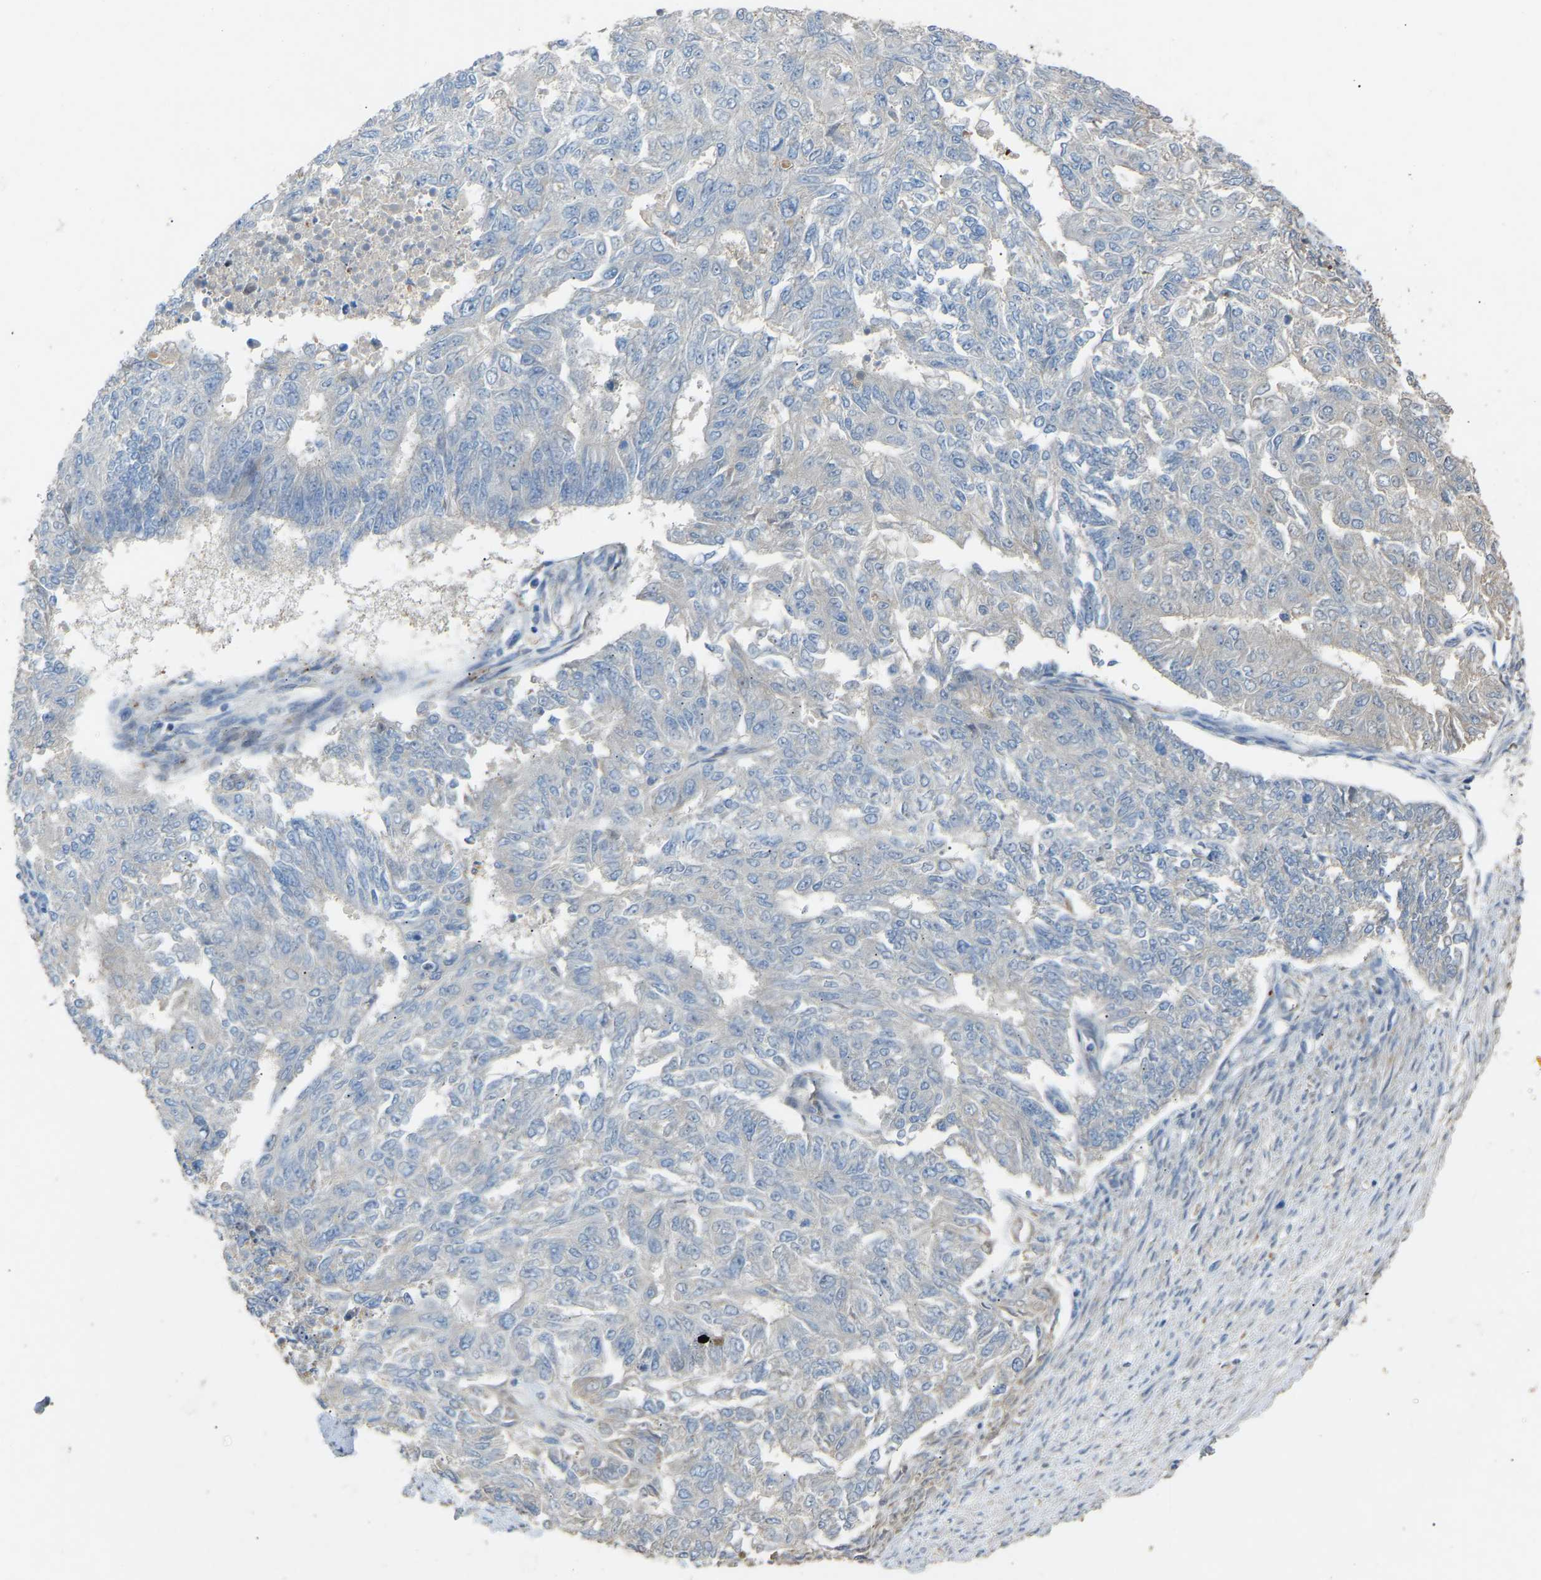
{"staining": {"intensity": "negative", "quantity": "none", "location": "none"}, "tissue": "endometrial cancer", "cell_type": "Tumor cells", "image_type": "cancer", "snomed": [{"axis": "morphology", "description": "Adenocarcinoma, NOS"}, {"axis": "topography", "description": "Endometrium"}], "caption": "This histopathology image is of endometrial cancer stained with immunohistochemistry to label a protein in brown with the nuclei are counter-stained blue. There is no expression in tumor cells. (DAB (3,3'-diaminobenzidine) immunohistochemistry, high magnification).", "gene": "RGP1", "patient": {"sex": "female", "age": 32}}